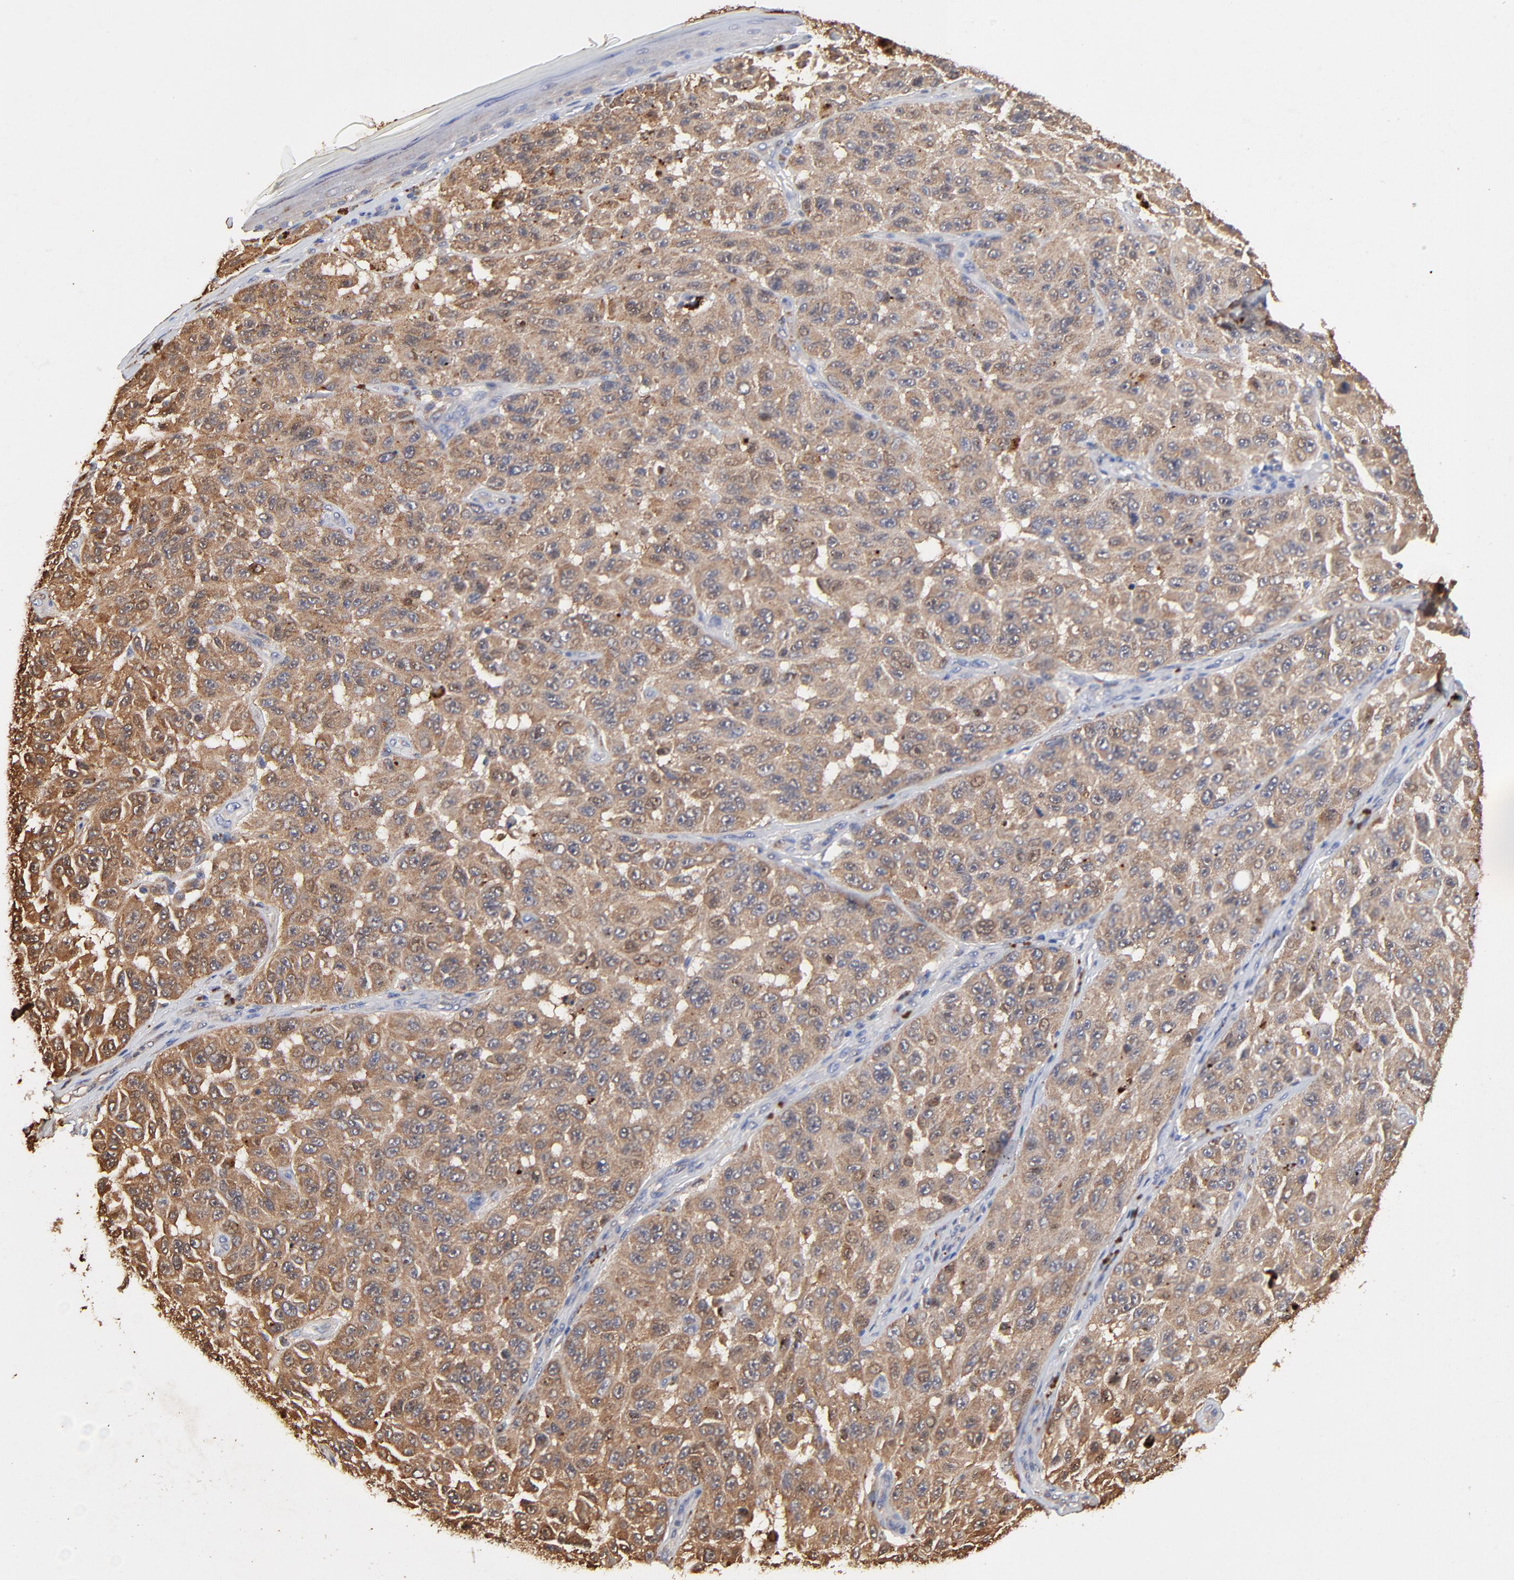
{"staining": {"intensity": "moderate", "quantity": ">75%", "location": "cytoplasmic/membranous"}, "tissue": "melanoma", "cell_type": "Tumor cells", "image_type": "cancer", "snomed": [{"axis": "morphology", "description": "Malignant melanoma, NOS"}, {"axis": "topography", "description": "Skin"}], "caption": "Moderate cytoplasmic/membranous protein expression is present in approximately >75% of tumor cells in melanoma. The protein is shown in brown color, while the nuclei are stained blue.", "gene": "LGALS3", "patient": {"sex": "male", "age": 30}}